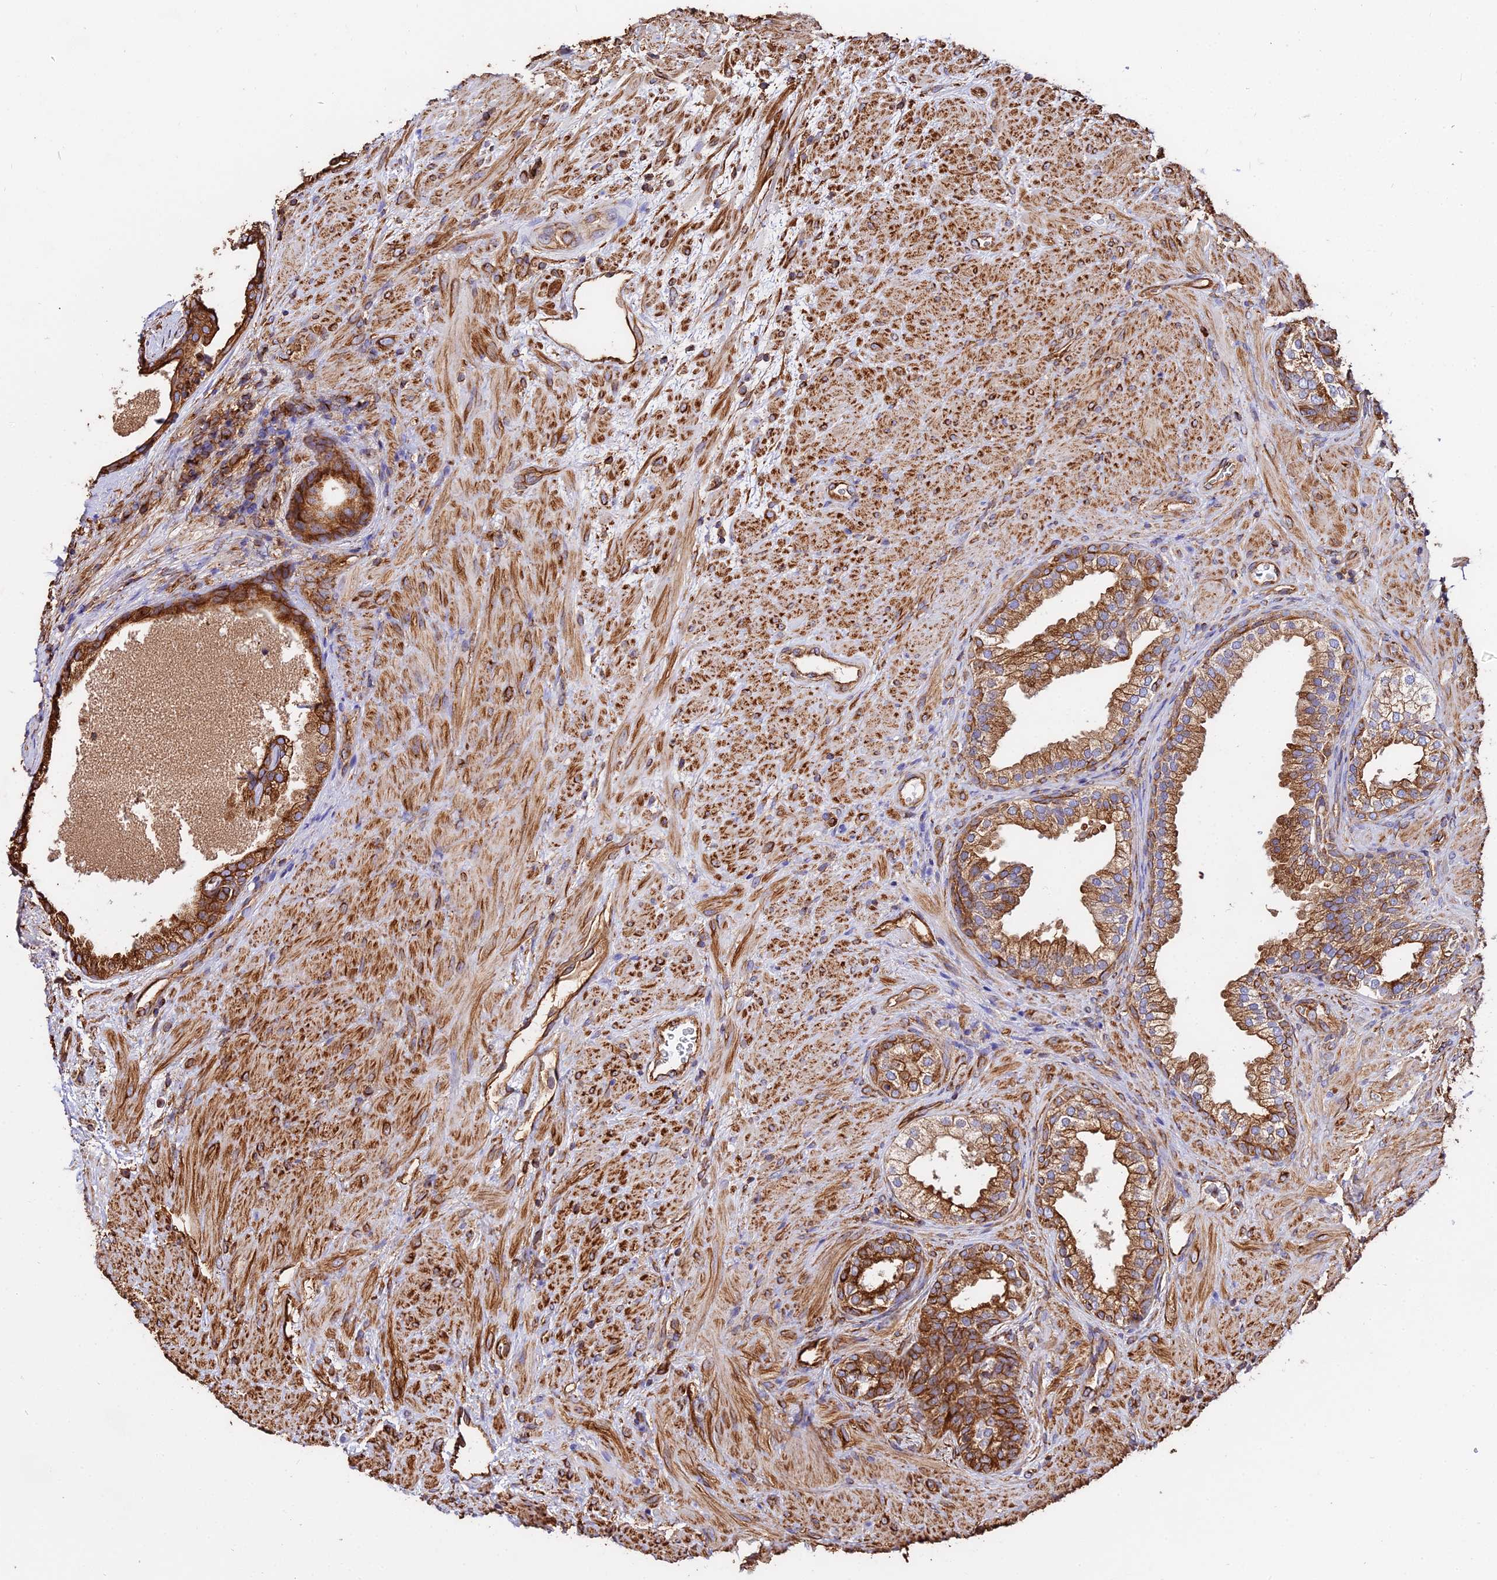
{"staining": {"intensity": "strong", "quantity": "25%-75%", "location": "cytoplasmic/membranous"}, "tissue": "prostate", "cell_type": "Glandular cells", "image_type": "normal", "snomed": [{"axis": "morphology", "description": "Normal tissue, NOS"}, {"axis": "topography", "description": "Prostate"}], "caption": "Immunohistochemical staining of normal prostate shows strong cytoplasmic/membranous protein expression in about 25%-75% of glandular cells.", "gene": "TUBA1A", "patient": {"sex": "male", "age": 76}}